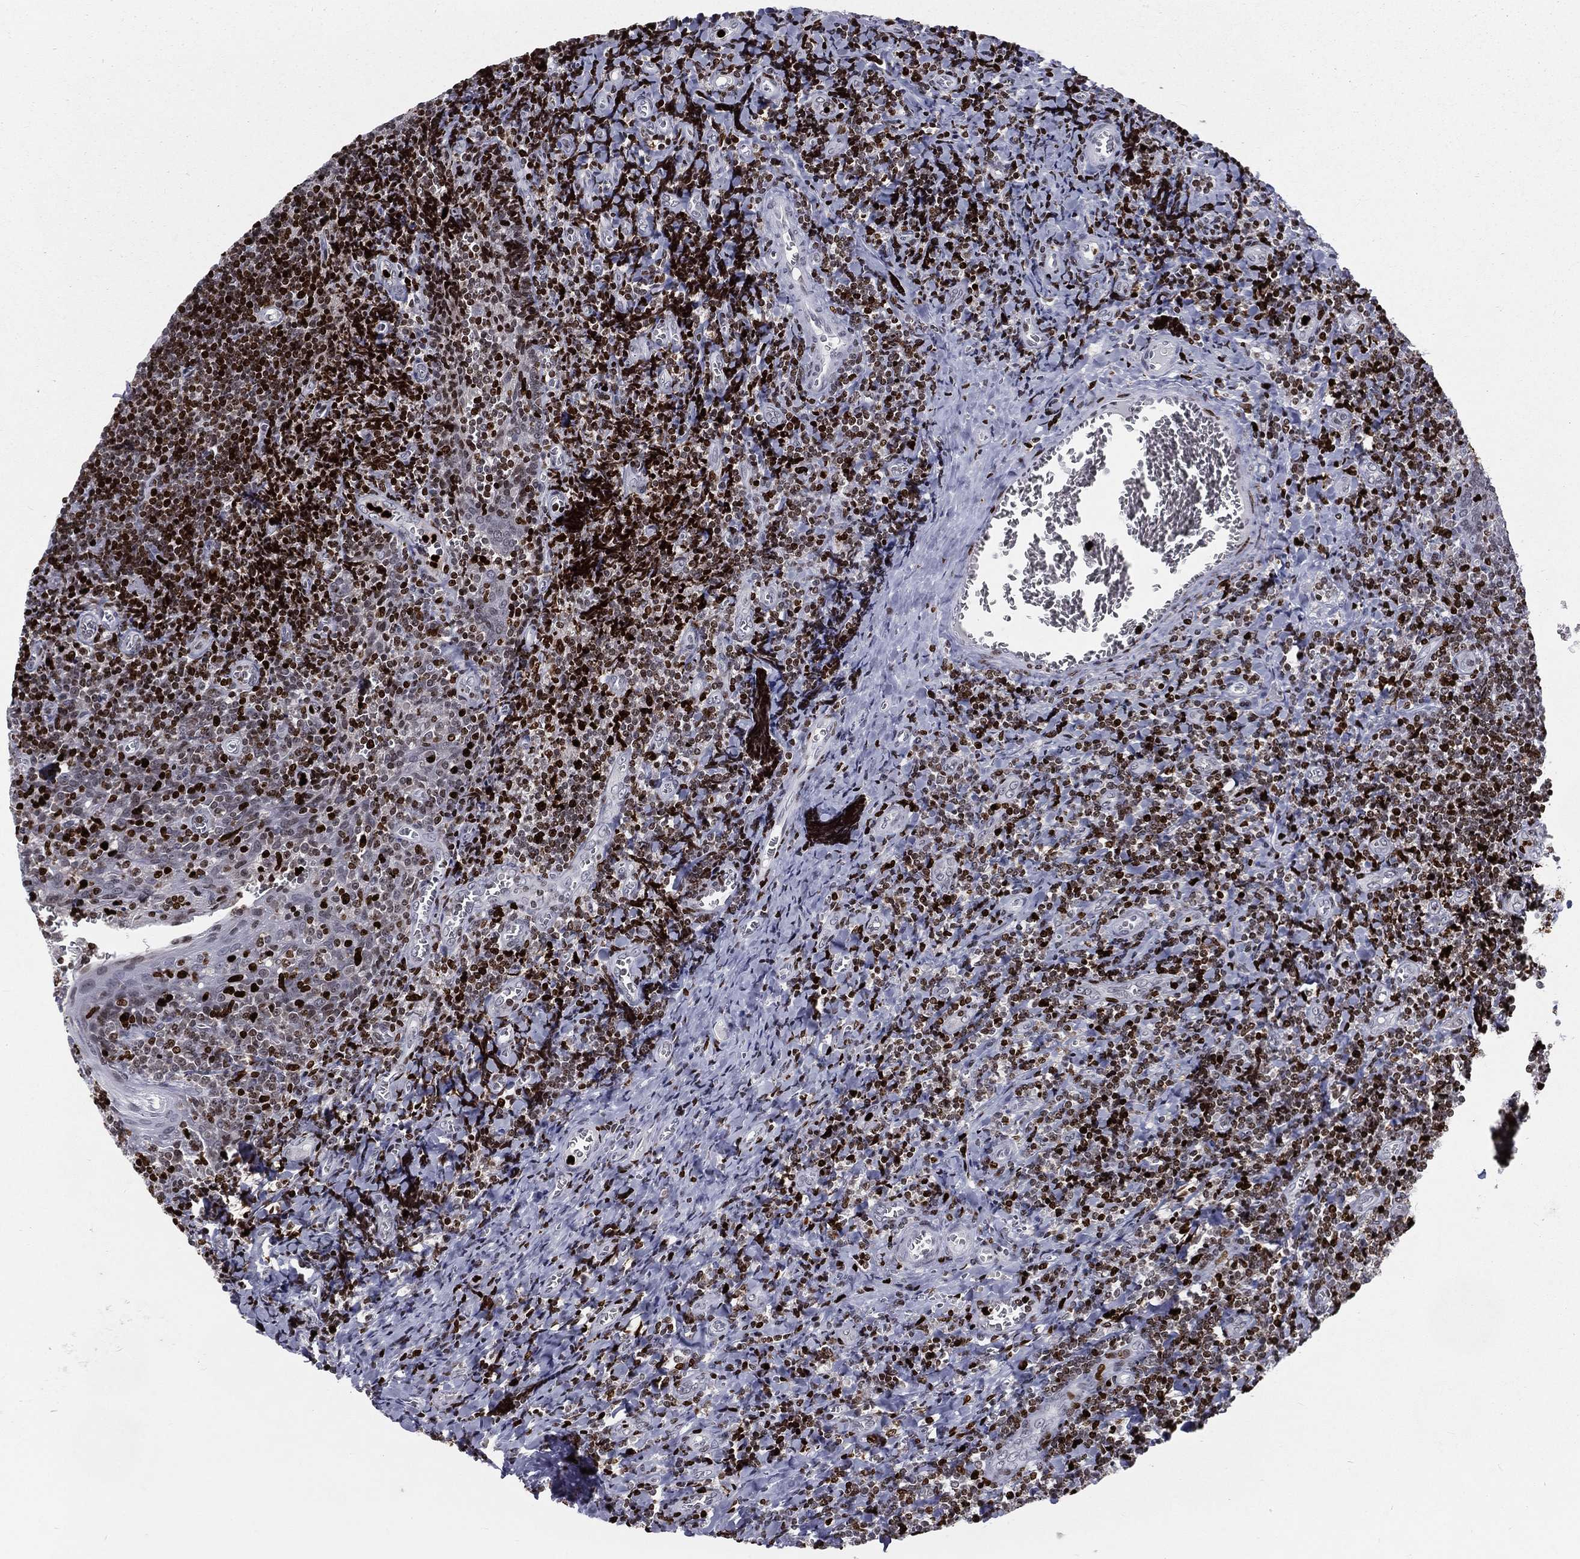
{"staining": {"intensity": "strong", "quantity": "<25%", "location": "nuclear"}, "tissue": "tonsil", "cell_type": "Germinal center cells", "image_type": "normal", "snomed": [{"axis": "morphology", "description": "Normal tissue, NOS"}, {"axis": "morphology", "description": "Inflammation, NOS"}, {"axis": "topography", "description": "Tonsil"}], "caption": "Strong nuclear staining for a protein is appreciated in approximately <25% of germinal center cells of benign tonsil using immunohistochemistry (IHC).", "gene": "MNDA", "patient": {"sex": "female", "age": 31}}